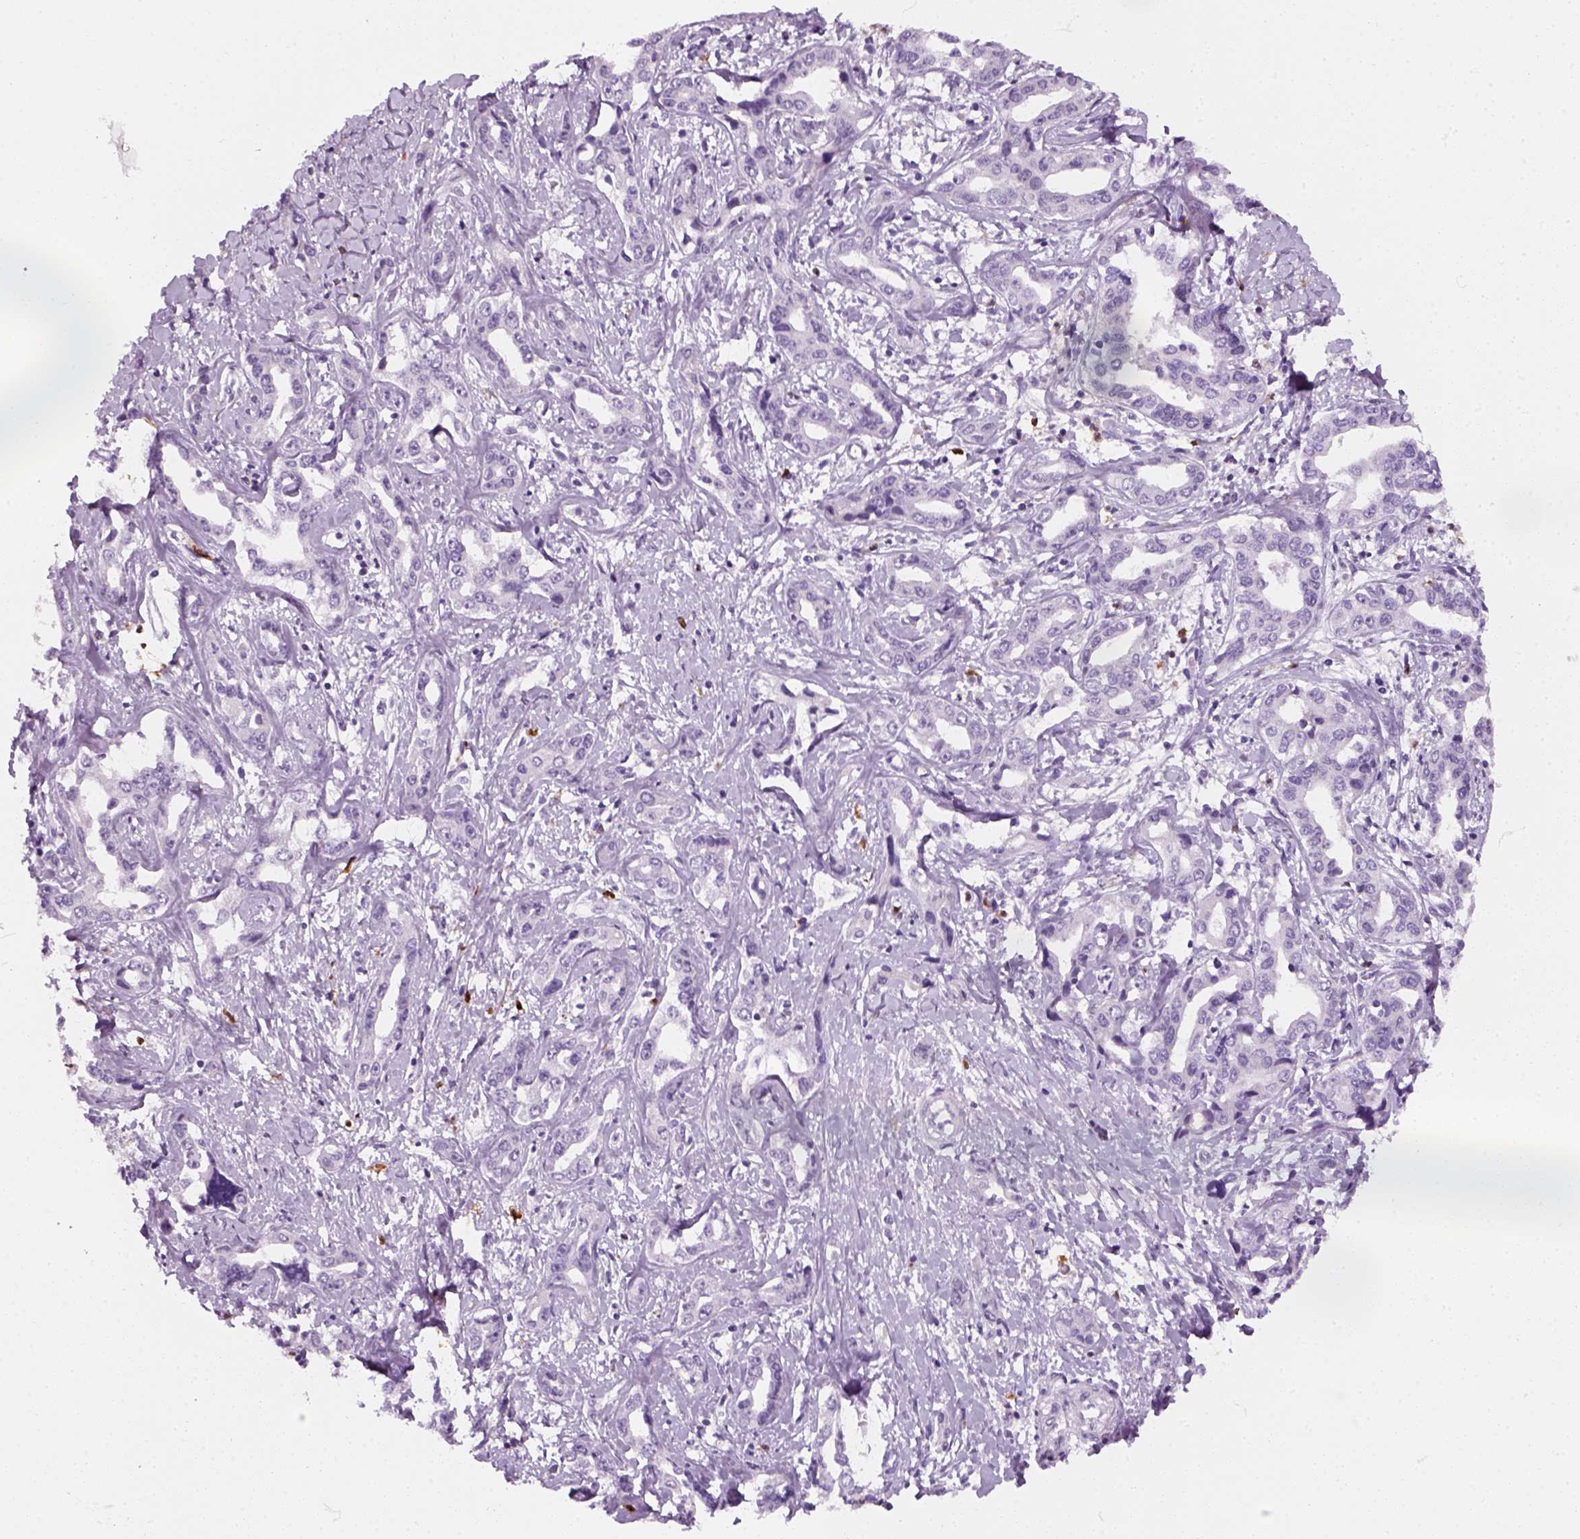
{"staining": {"intensity": "negative", "quantity": "none", "location": "none"}, "tissue": "liver cancer", "cell_type": "Tumor cells", "image_type": "cancer", "snomed": [{"axis": "morphology", "description": "Cholangiocarcinoma"}, {"axis": "topography", "description": "Liver"}], "caption": "An image of liver cancer (cholangiocarcinoma) stained for a protein reveals no brown staining in tumor cells. (Immunohistochemistry, brightfield microscopy, high magnification).", "gene": "IL4", "patient": {"sex": "male", "age": 59}}